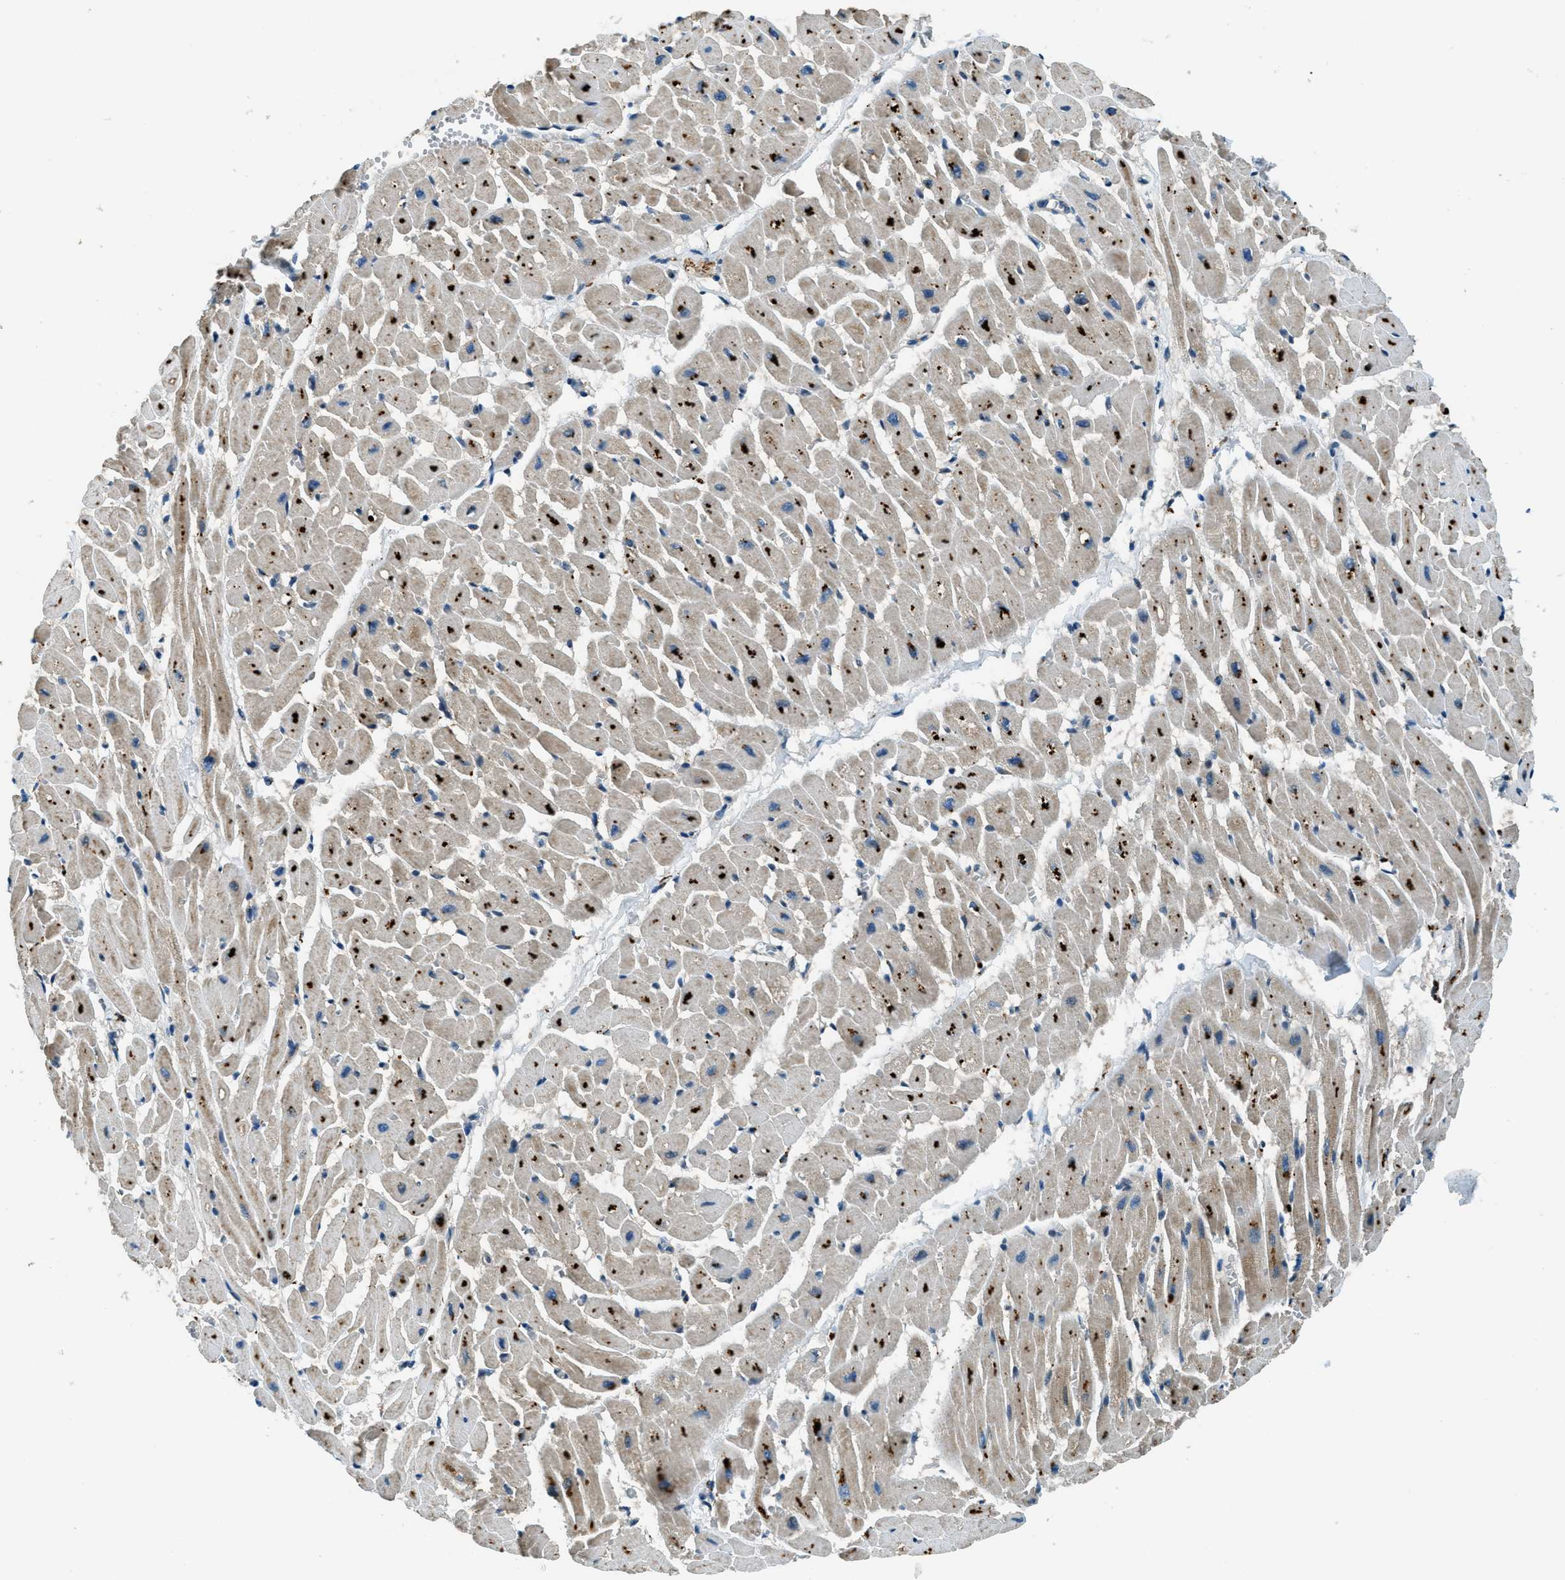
{"staining": {"intensity": "strong", "quantity": "25%-75%", "location": "cytoplasmic/membranous"}, "tissue": "heart muscle", "cell_type": "Cardiomyocytes", "image_type": "normal", "snomed": [{"axis": "morphology", "description": "Normal tissue, NOS"}, {"axis": "topography", "description": "Heart"}], "caption": "Protein positivity by immunohistochemistry displays strong cytoplasmic/membranous expression in approximately 25%-75% of cardiomyocytes in unremarkable heart muscle.", "gene": "GINM1", "patient": {"sex": "male", "age": 45}}